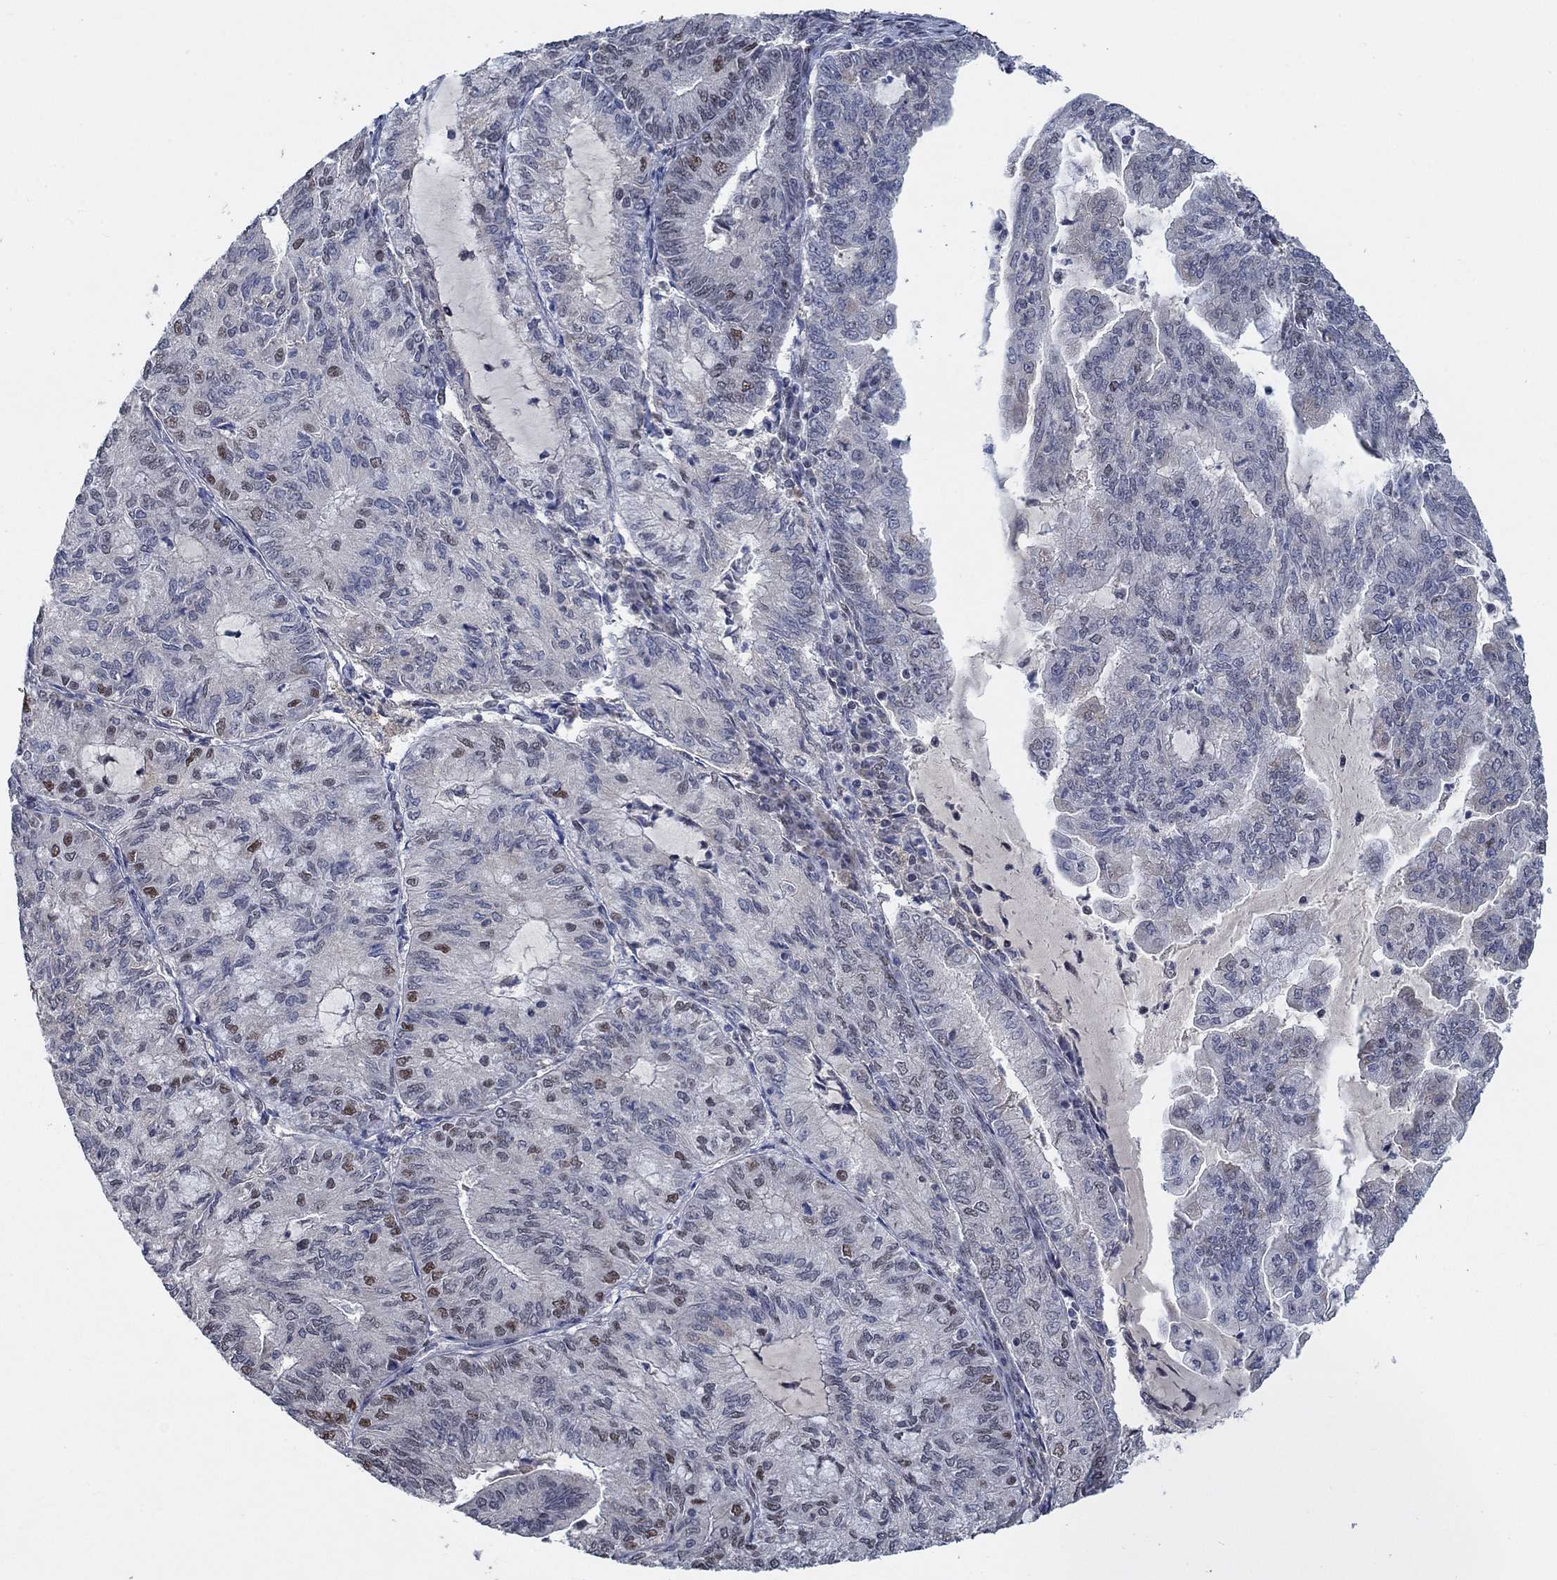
{"staining": {"intensity": "moderate", "quantity": "<25%", "location": "nuclear"}, "tissue": "endometrial cancer", "cell_type": "Tumor cells", "image_type": "cancer", "snomed": [{"axis": "morphology", "description": "Adenocarcinoma, NOS"}, {"axis": "topography", "description": "Endometrium"}], "caption": "Endometrial adenocarcinoma tissue exhibits moderate nuclear expression in about <25% of tumor cells, visualized by immunohistochemistry.", "gene": "HTN1", "patient": {"sex": "female", "age": 82}}